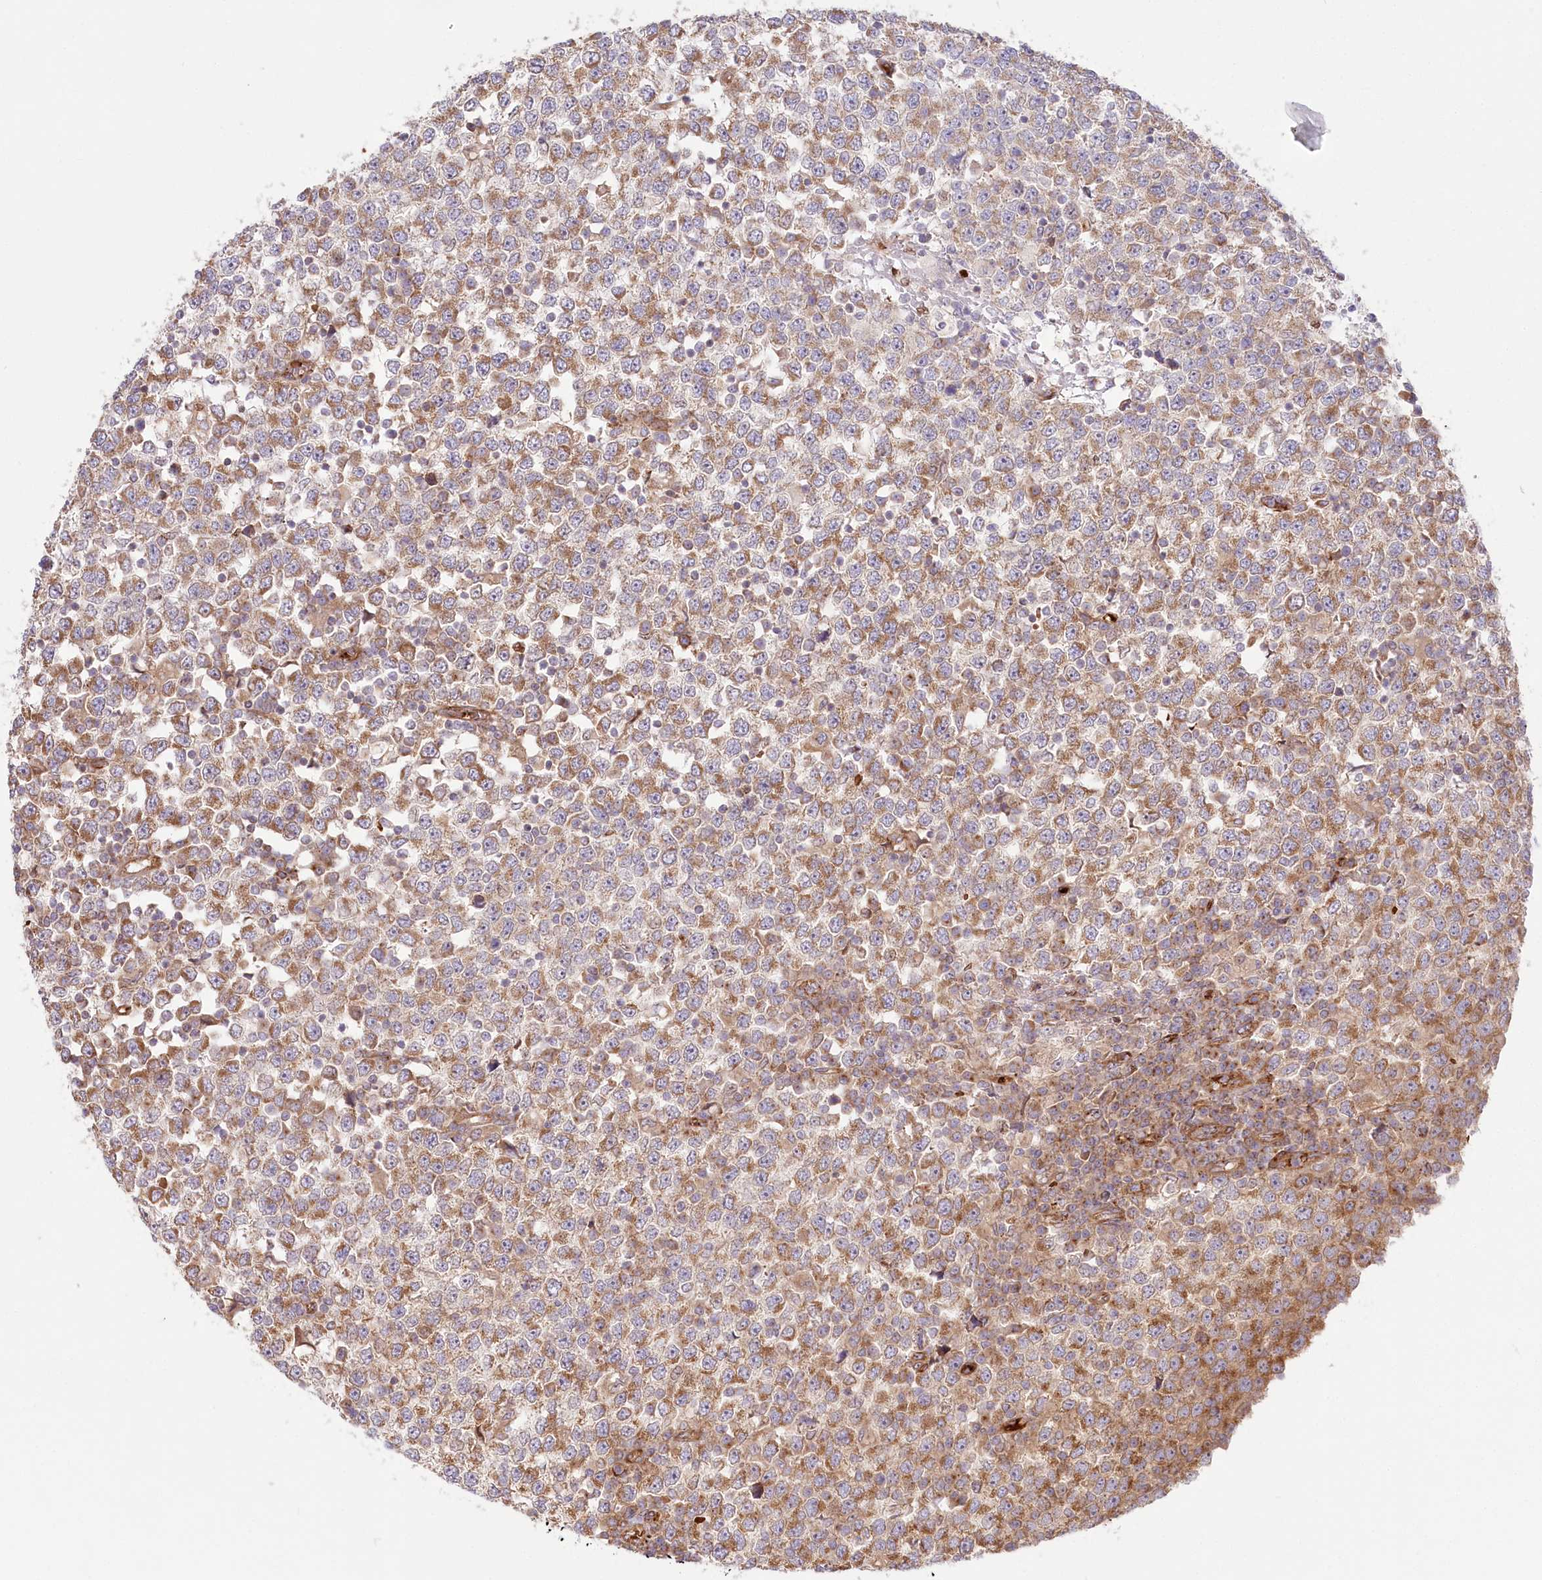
{"staining": {"intensity": "moderate", "quantity": ">75%", "location": "cytoplasmic/membranous"}, "tissue": "testis cancer", "cell_type": "Tumor cells", "image_type": "cancer", "snomed": [{"axis": "morphology", "description": "Seminoma, NOS"}, {"axis": "topography", "description": "Testis"}], "caption": "A medium amount of moderate cytoplasmic/membranous expression is present in approximately >75% of tumor cells in testis seminoma tissue.", "gene": "COMMD3", "patient": {"sex": "male", "age": 65}}